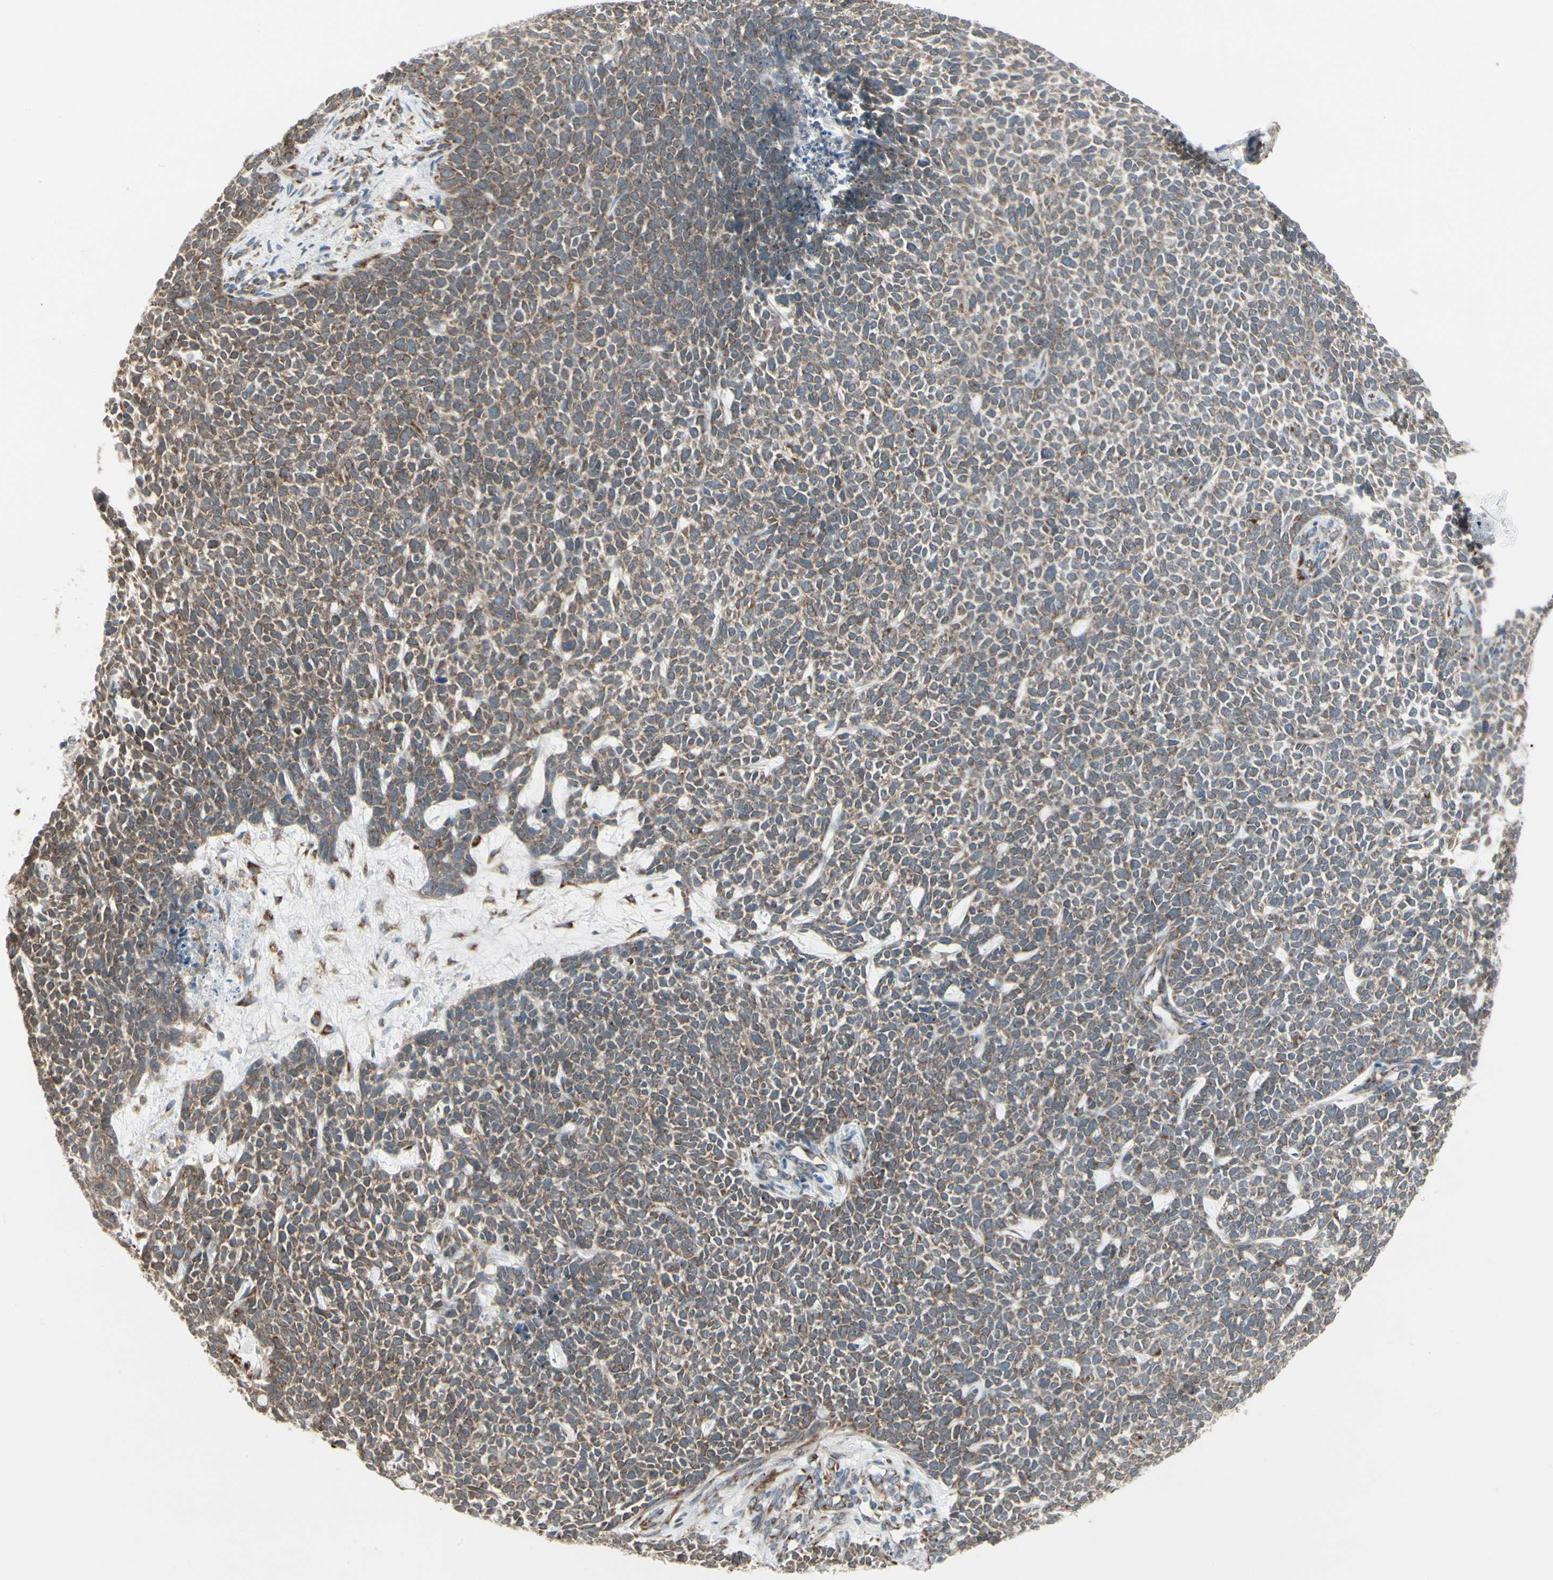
{"staining": {"intensity": "moderate", "quantity": ">75%", "location": "cytoplasmic/membranous"}, "tissue": "skin cancer", "cell_type": "Tumor cells", "image_type": "cancer", "snomed": [{"axis": "morphology", "description": "Basal cell carcinoma"}, {"axis": "topography", "description": "Skin"}], "caption": "Basal cell carcinoma (skin) tissue displays moderate cytoplasmic/membranous positivity in approximately >75% of tumor cells, visualized by immunohistochemistry. (brown staining indicates protein expression, while blue staining denotes nuclei).", "gene": "FNDC3A", "patient": {"sex": "female", "age": 84}}